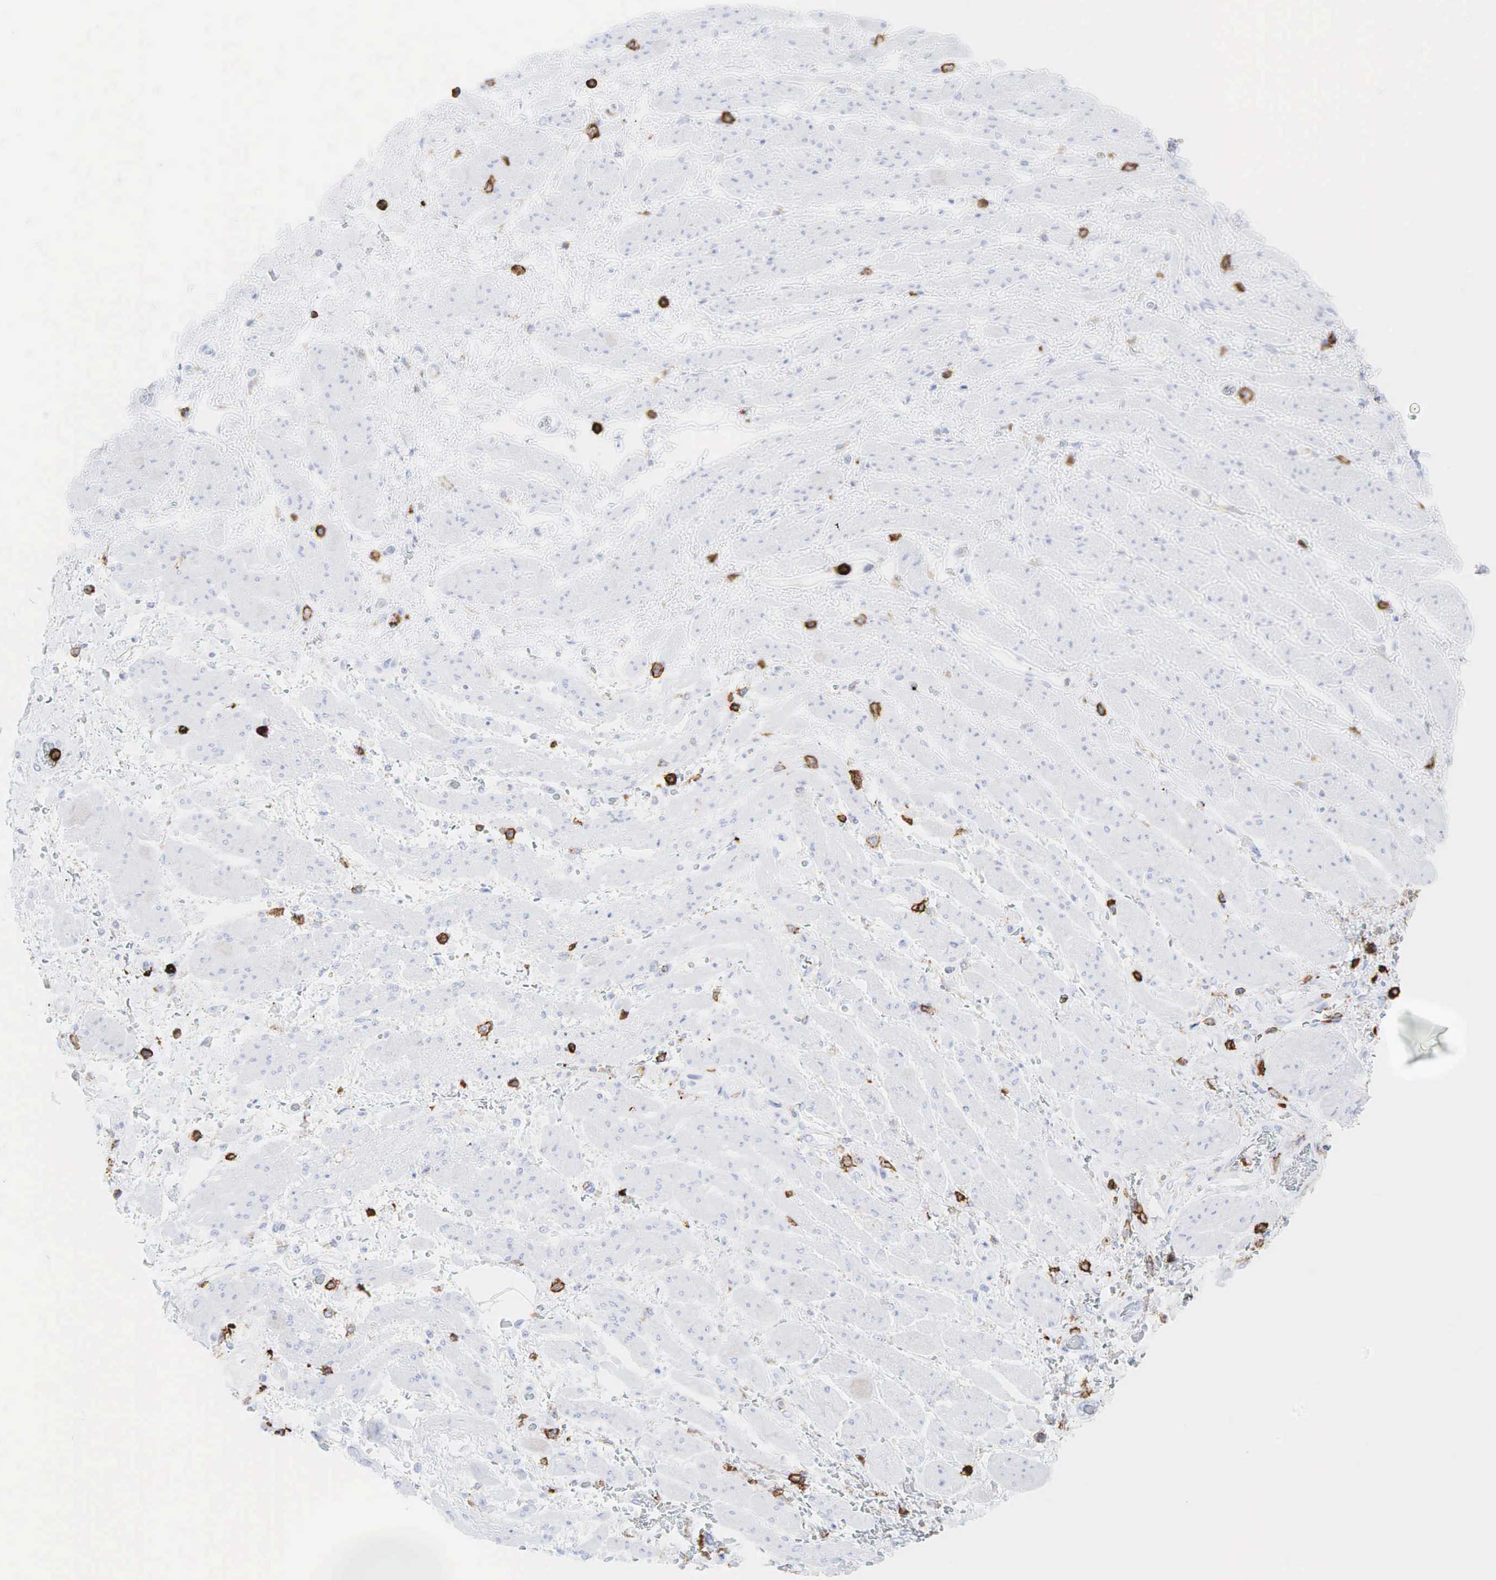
{"staining": {"intensity": "negative", "quantity": "none", "location": "none"}, "tissue": "stomach cancer", "cell_type": "Tumor cells", "image_type": "cancer", "snomed": [{"axis": "morphology", "description": "Adenocarcinoma, NOS"}, {"axis": "topography", "description": "Pancreas"}, {"axis": "topography", "description": "Stomach, upper"}], "caption": "High magnification brightfield microscopy of stomach cancer (adenocarcinoma) stained with DAB (brown) and counterstained with hematoxylin (blue): tumor cells show no significant positivity.", "gene": "PTPRC", "patient": {"sex": "male", "age": 77}}